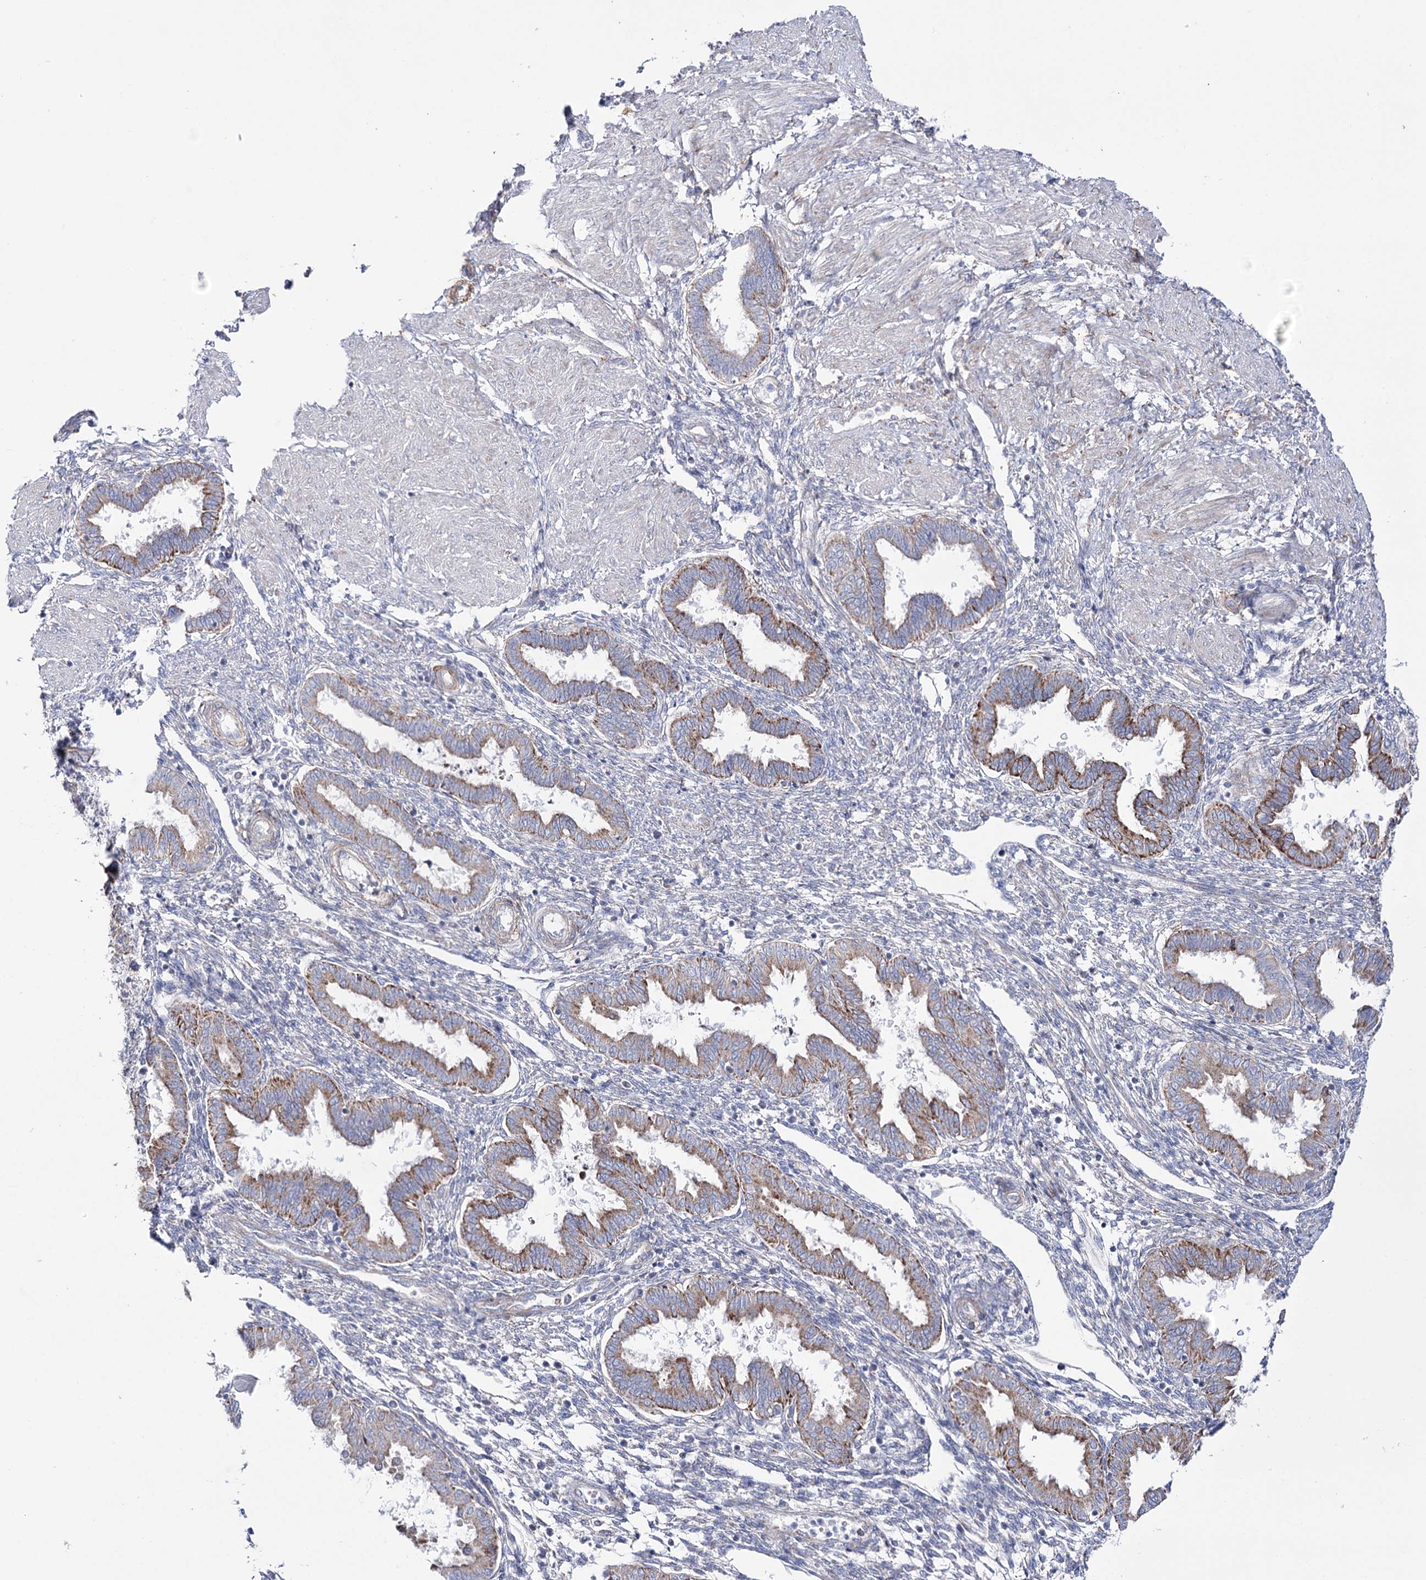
{"staining": {"intensity": "negative", "quantity": "none", "location": "none"}, "tissue": "endometrium", "cell_type": "Cells in endometrial stroma", "image_type": "normal", "snomed": [{"axis": "morphology", "description": "Normal tissue, NOS"}, {"axis": "topography", "description": "Endometrium"}], "caption": "This is an immunohistochemistry (IHC) histopathology image of benign human endometrium. There is no staining in cells in endometrial stroma.", "gene": "METTL5", "patient": {"sex": "female", "age": 33}}